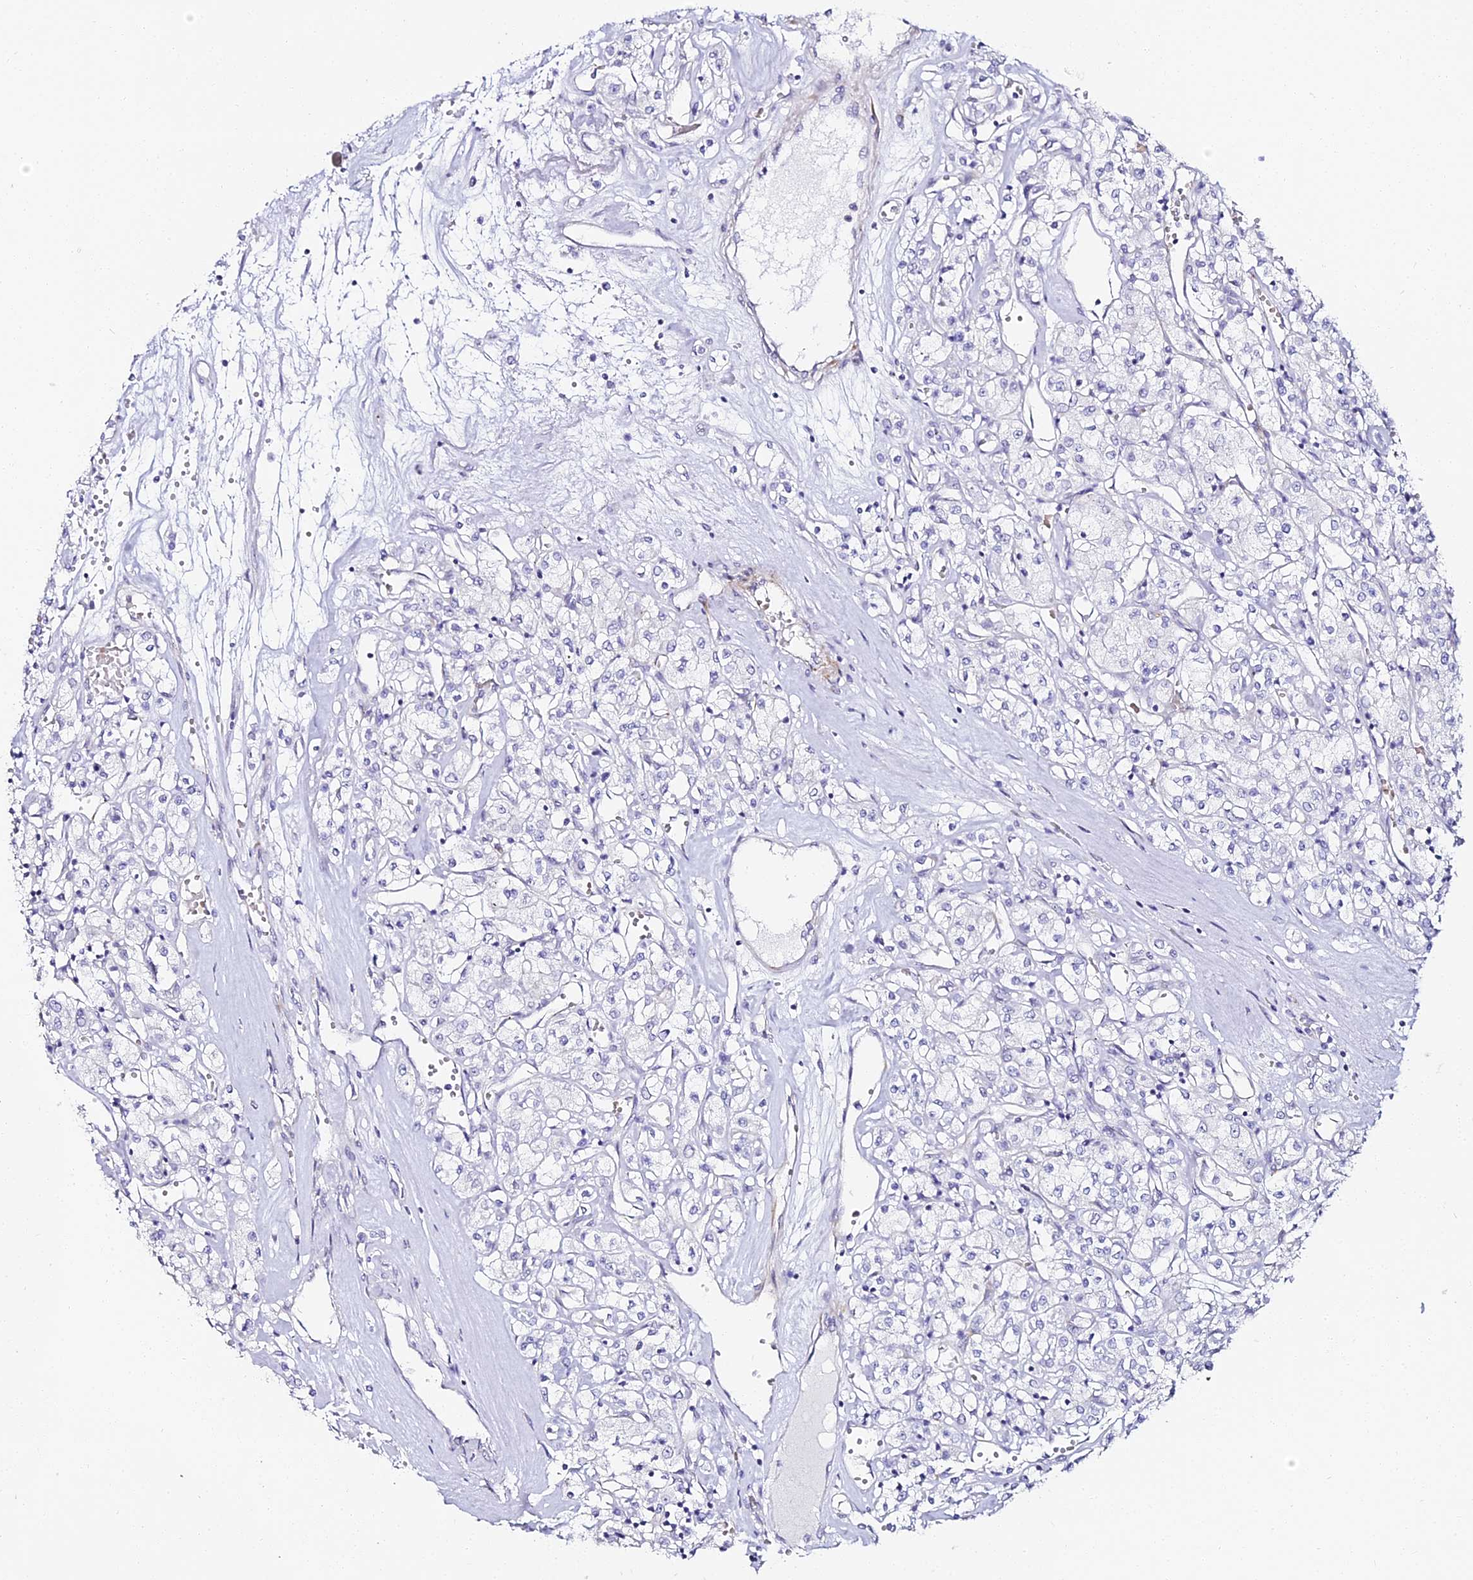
{"staining": {"intensity": "negative", "quantity": "none", "location": "none"}, "tissue": "renal cancer", "cell_type": "Tumor cells", "image_type": "cancer", "snomed": [{"axis": "morphology", "description": "Adenocarcinoma, NOS"}, {"axis": "topography", "description": "Kidney"}], "caption": "Immunohistochemical staining of human adenocarcinoma (renal) shows no significant staining in tumor cells. (Immunohistochemistry, brightfield microscopy, high magnification).", "gene": "ALPG", "patient": {"sex": "female", "age": 59}}